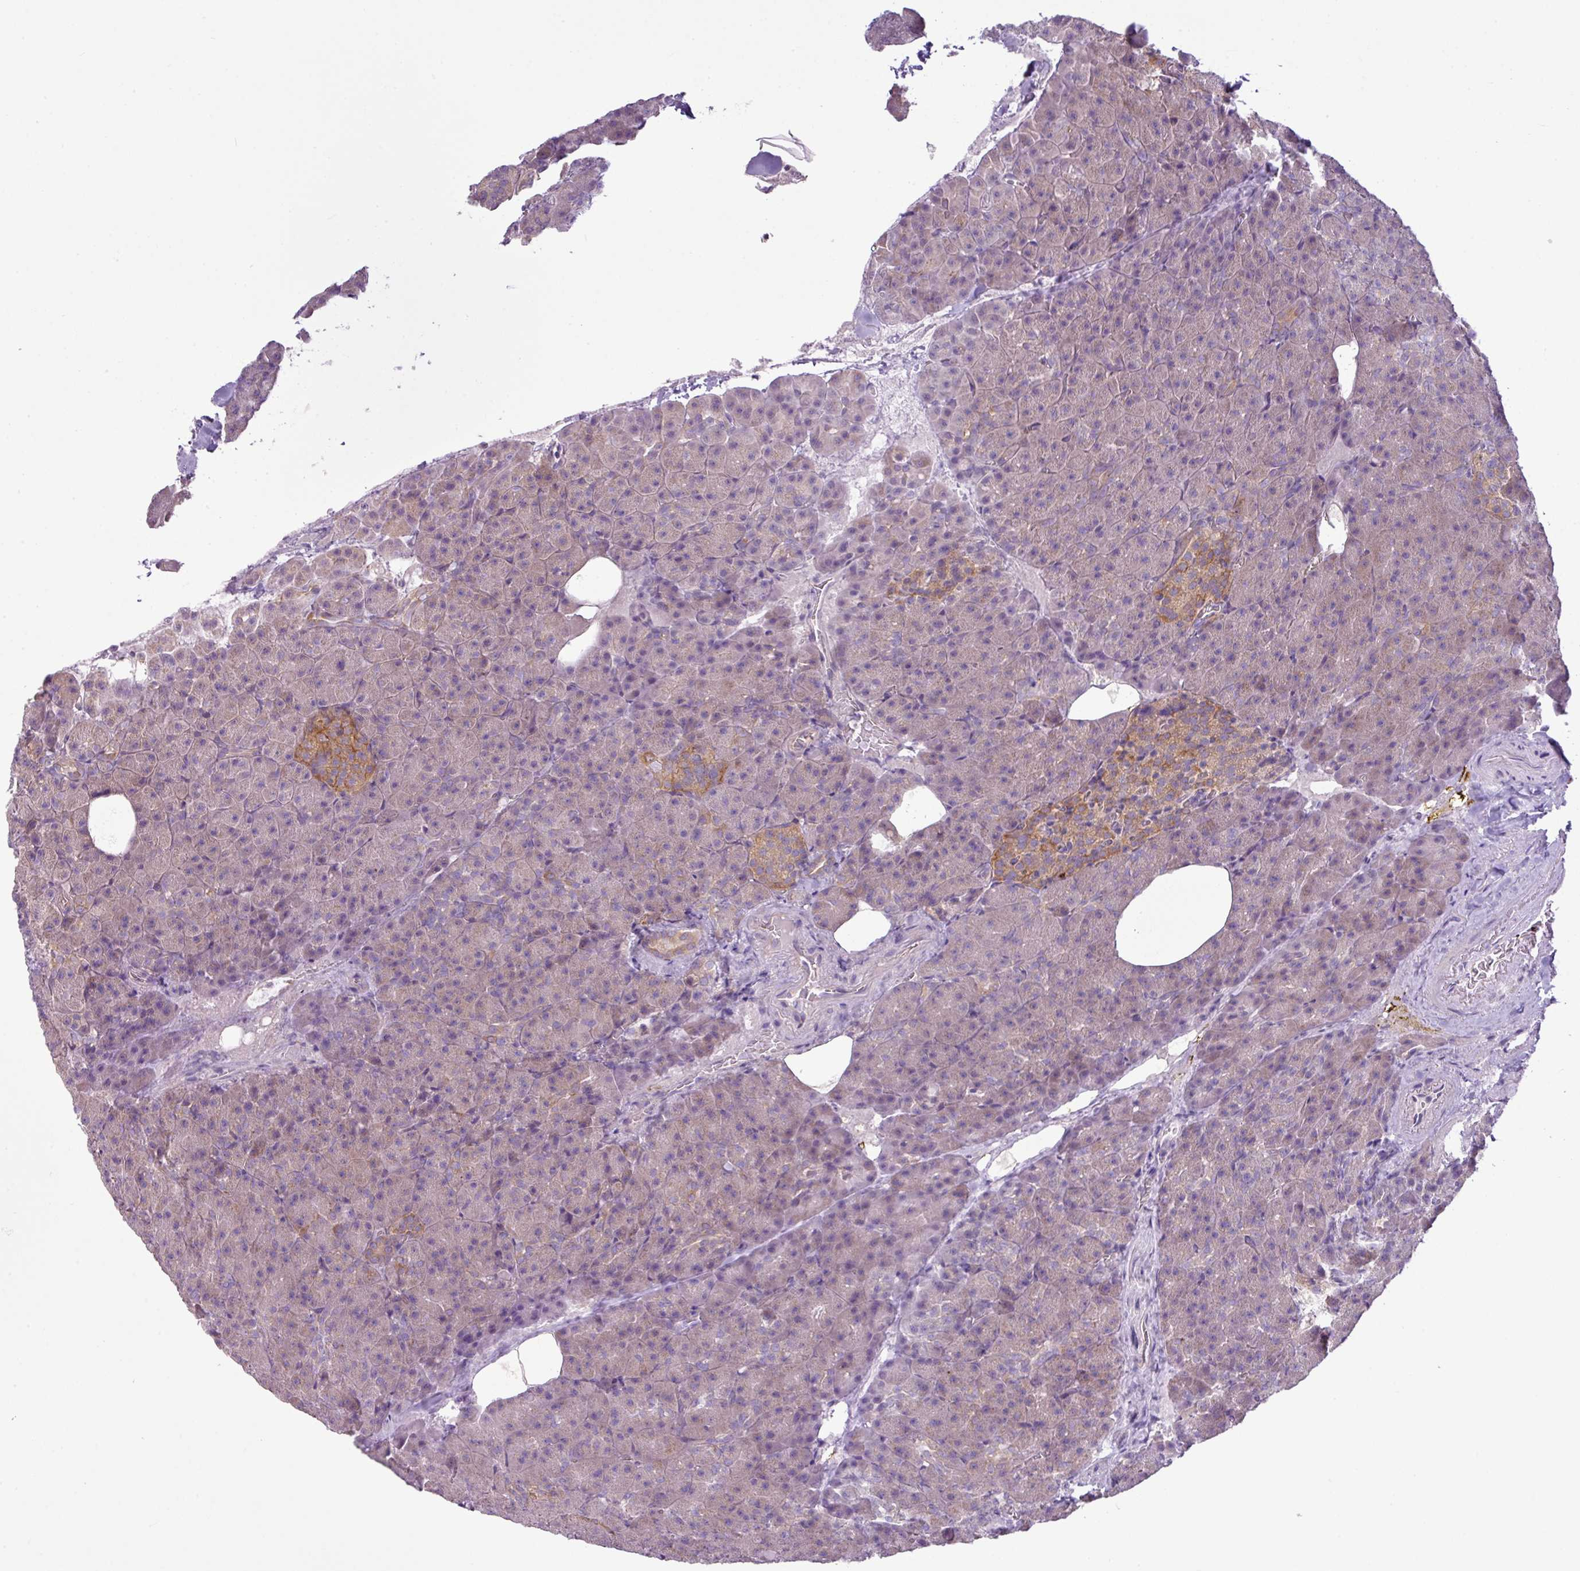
{"staining": {"intensity": "weak", "quantity": "<25%", "location": "cytoplasmic/membranous"}, "tissue": "pancreas", "cell_type": "Exocrine glandular cells", "image_type": "normal", "snomed": [{"axis": "morphology", "description": "Normal tissue, NOS"}, {"axis": "topography", "description": "Pancreas"}], "caption": "The photomicrograph reveals no significant positivity in exocrine glandular cells of pancreas. (DAB (3,3'-diaminobenzidine) immunohistochemistry visualized using brightfield microscopy, high magnification).", "gene": "CAMK2A", "patient": {"sex": "female", "age": 74}}